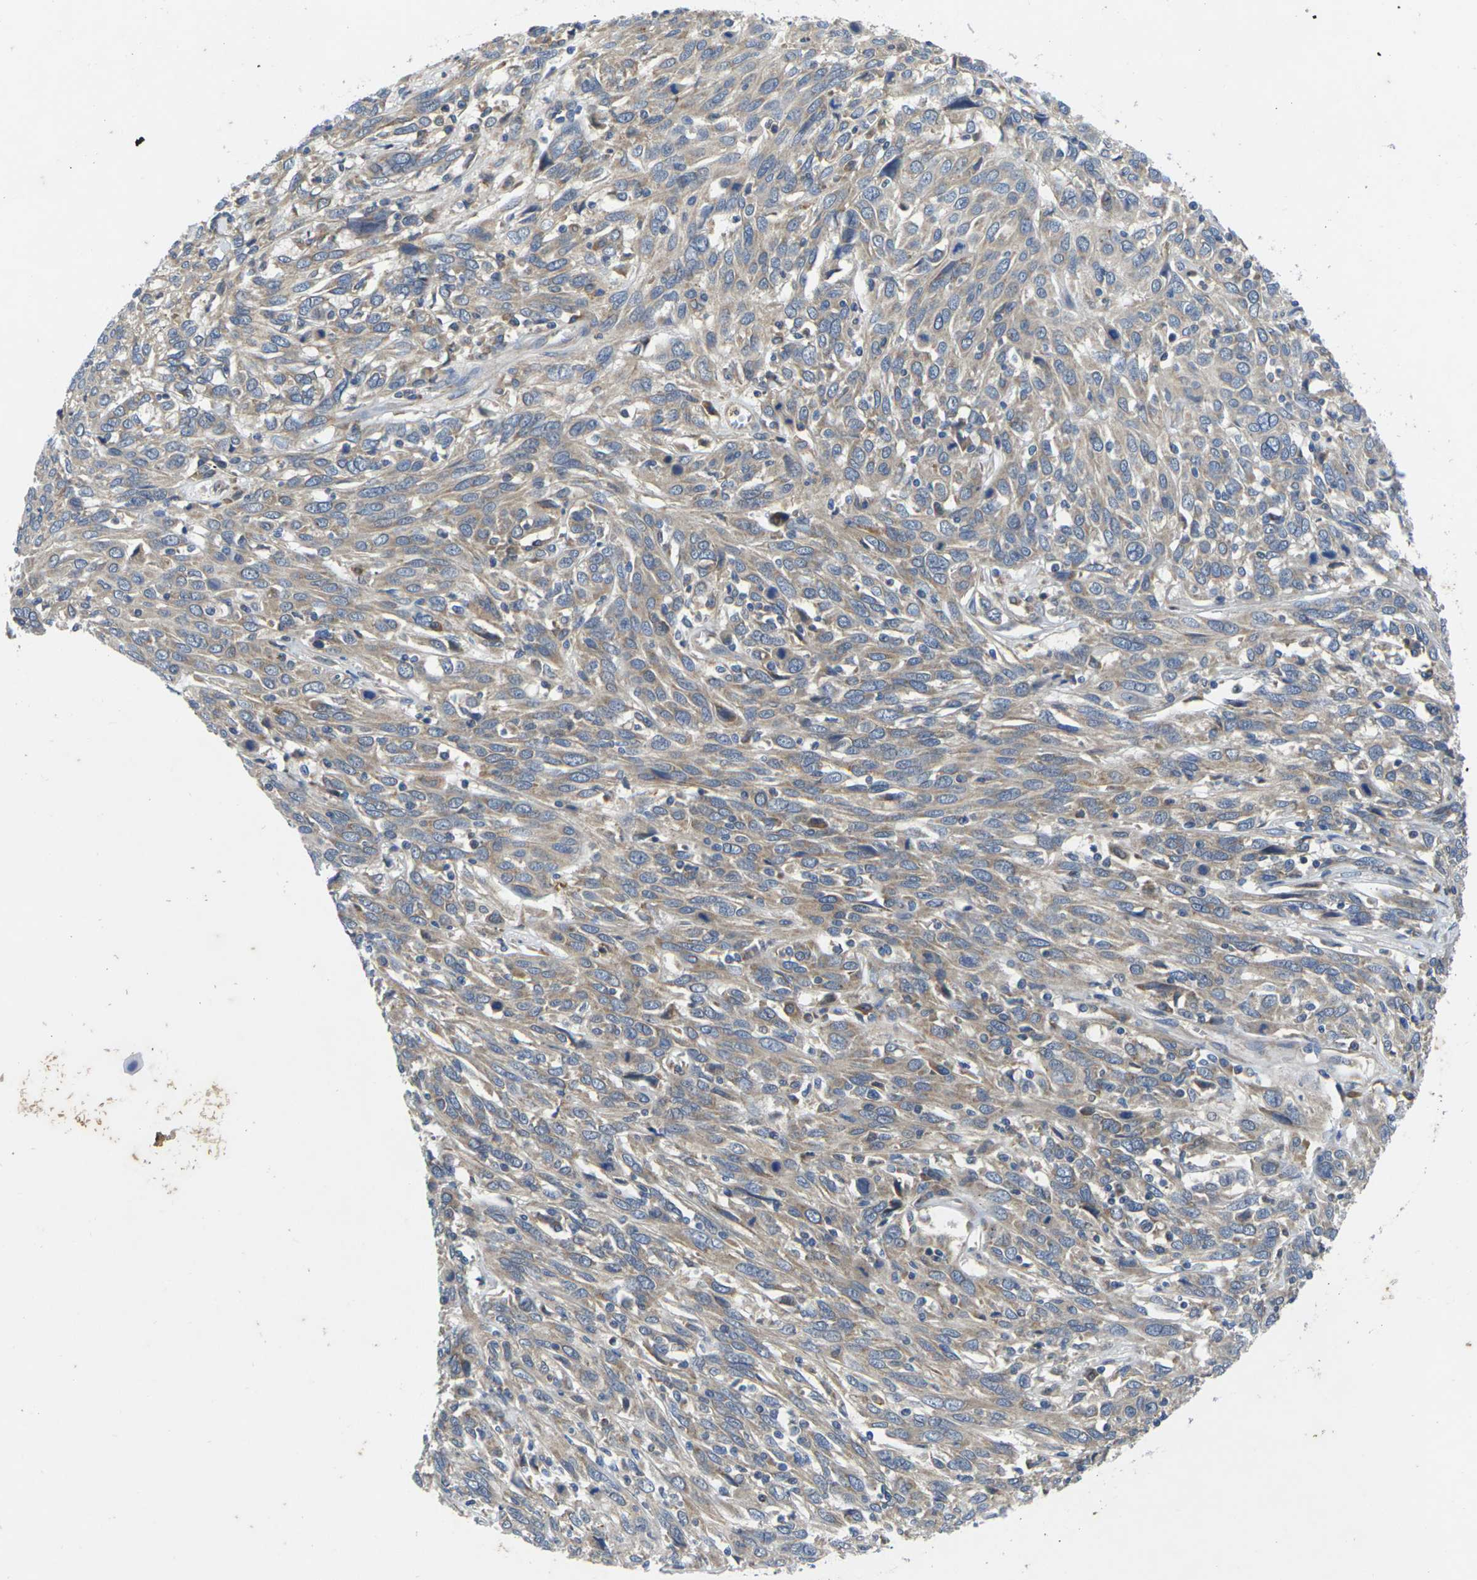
{"staining": {"intensity": "weak", "quantity": "<25%", "location": "cytoplasmic/membranous"}, "tissue": "cervical cancer", "cell_type": "Tumor cells", "image_type": "cancer", "snomed": [{"axis": "morphology", "description": "Squamous cell carcinoma, NOS"}, {"axis": "topography", "description": "Cervix"}], "caption": "A high-resolution photomicrograph shows IHC staining of cervical cancer, which reveals no significant expression in tumor cells.", "gene": "KIF1B", "patient": {"sex": "female", "age": 46}}